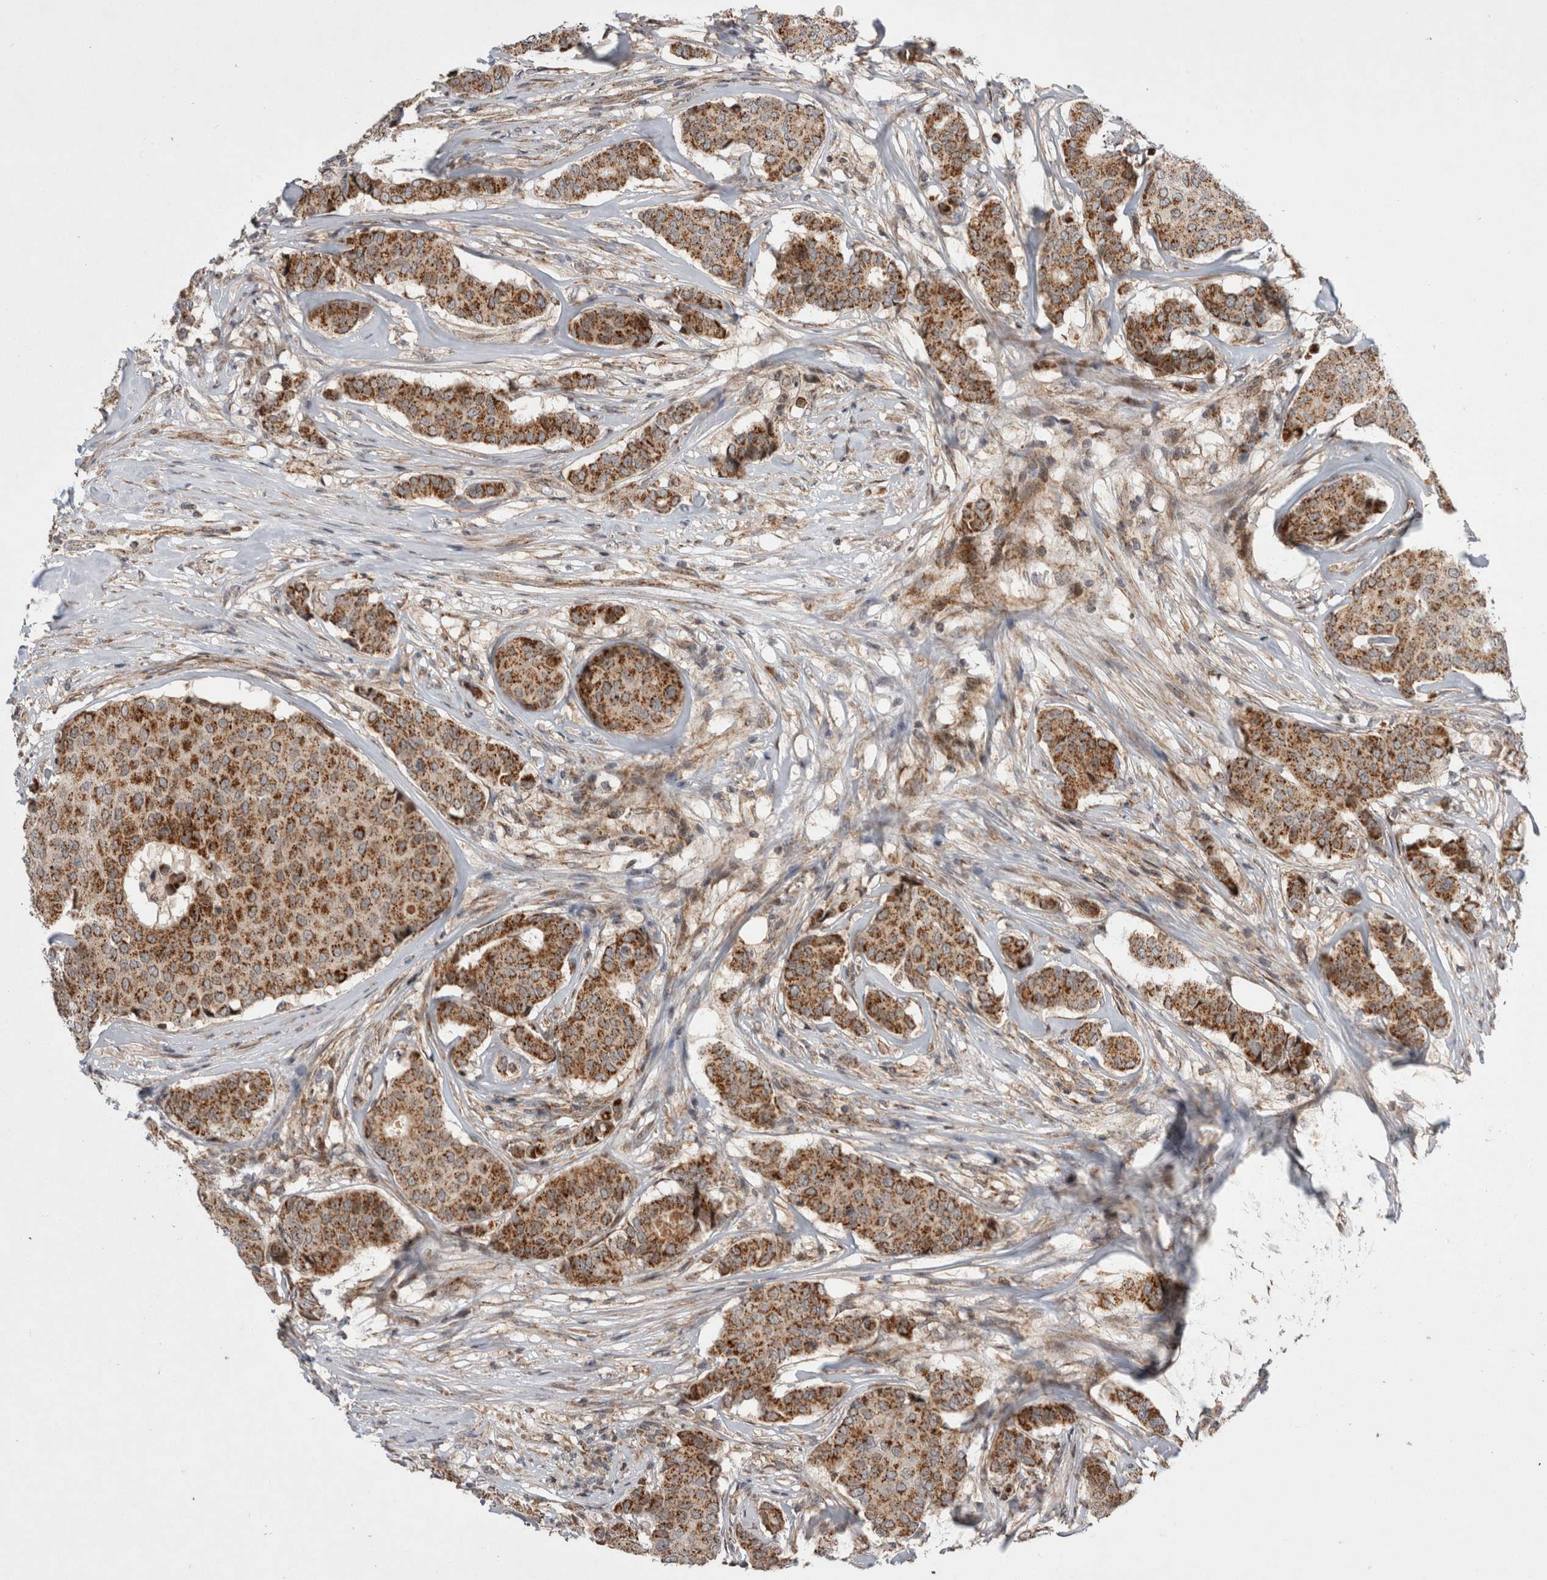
{"staining": {"intensity": "moderate", "quantity": ">75%", "location": "cytoplasmic/membranous"}, "tissue": "breast cancer", "cell_type": "Tumor cells", "image_type": "cancer", "snomed": [{"axis": "morphology", "description": "Duct carcinoma"}, {"axis": "topography", "description": "Breast"}], "caption": "Breast cancer stained for a protein (brown) reveals moderate cytoplasmic/membranous positive staining in approximately >75% of tumor cells.", "gene": "MRPL37", "patient": {"sex": "female", "age": 75}}